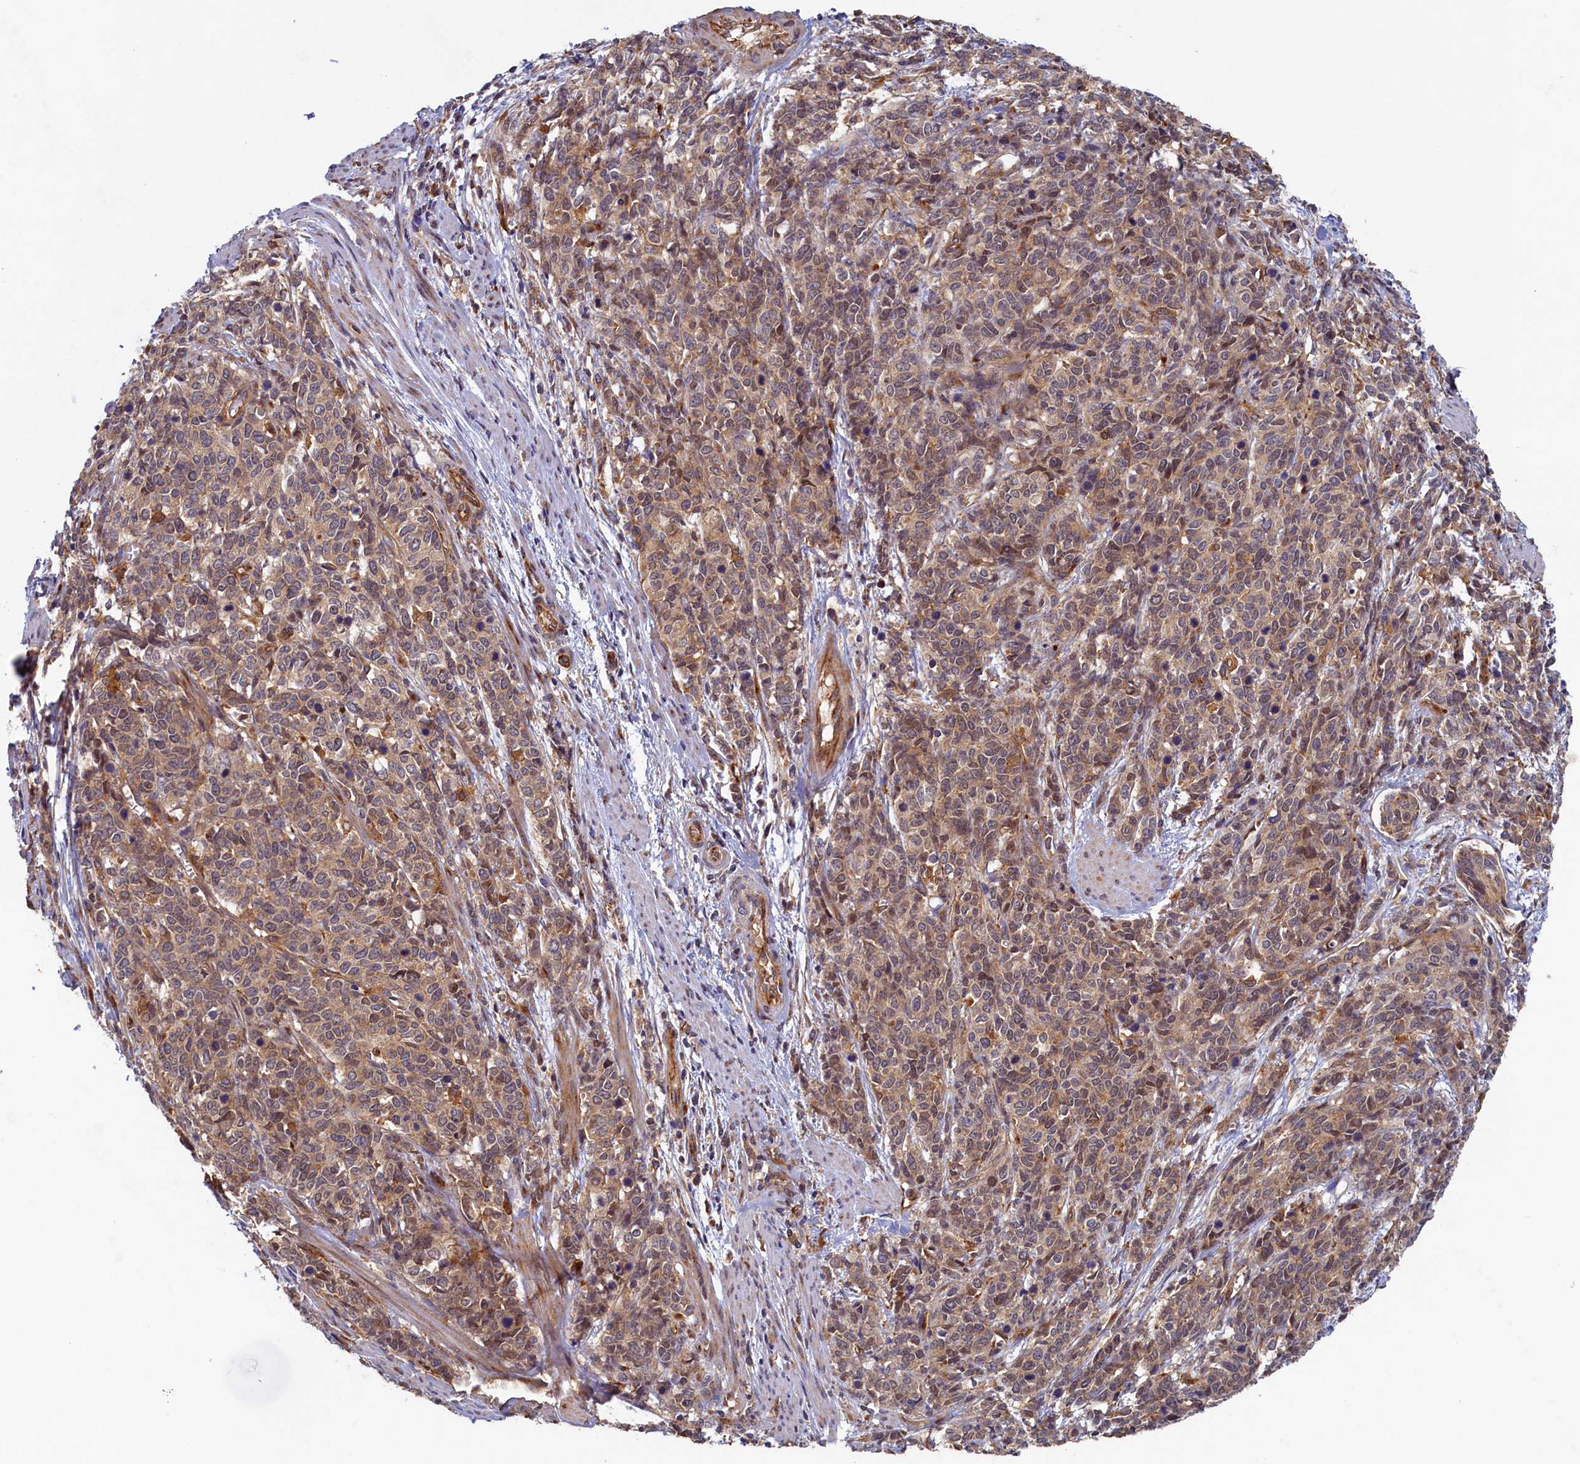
{"staining": {"intensity": "moderate", "quantity": ">75%", "location": "cytoplasmic/membranous,nuclear"}, "tissue": "cervical cancer", "cell_type": "Tumor cells", "image_type": "cancer", "snomed": [{"axis": "morphology", "description": "Squamous cell carcinoma, NOS"}, {"axis": "topography", "description": "Cervix"}], "caption": "Protein positivity by immunohistochemistry exhibits moderate cytoplasmic/membranous and nuclear positivity in approximately >75% of tumor cells in cervical cancer (squamous cell carcinoma).", "gene": "STX12", "patient": {"sex": "female", "age": 60}}